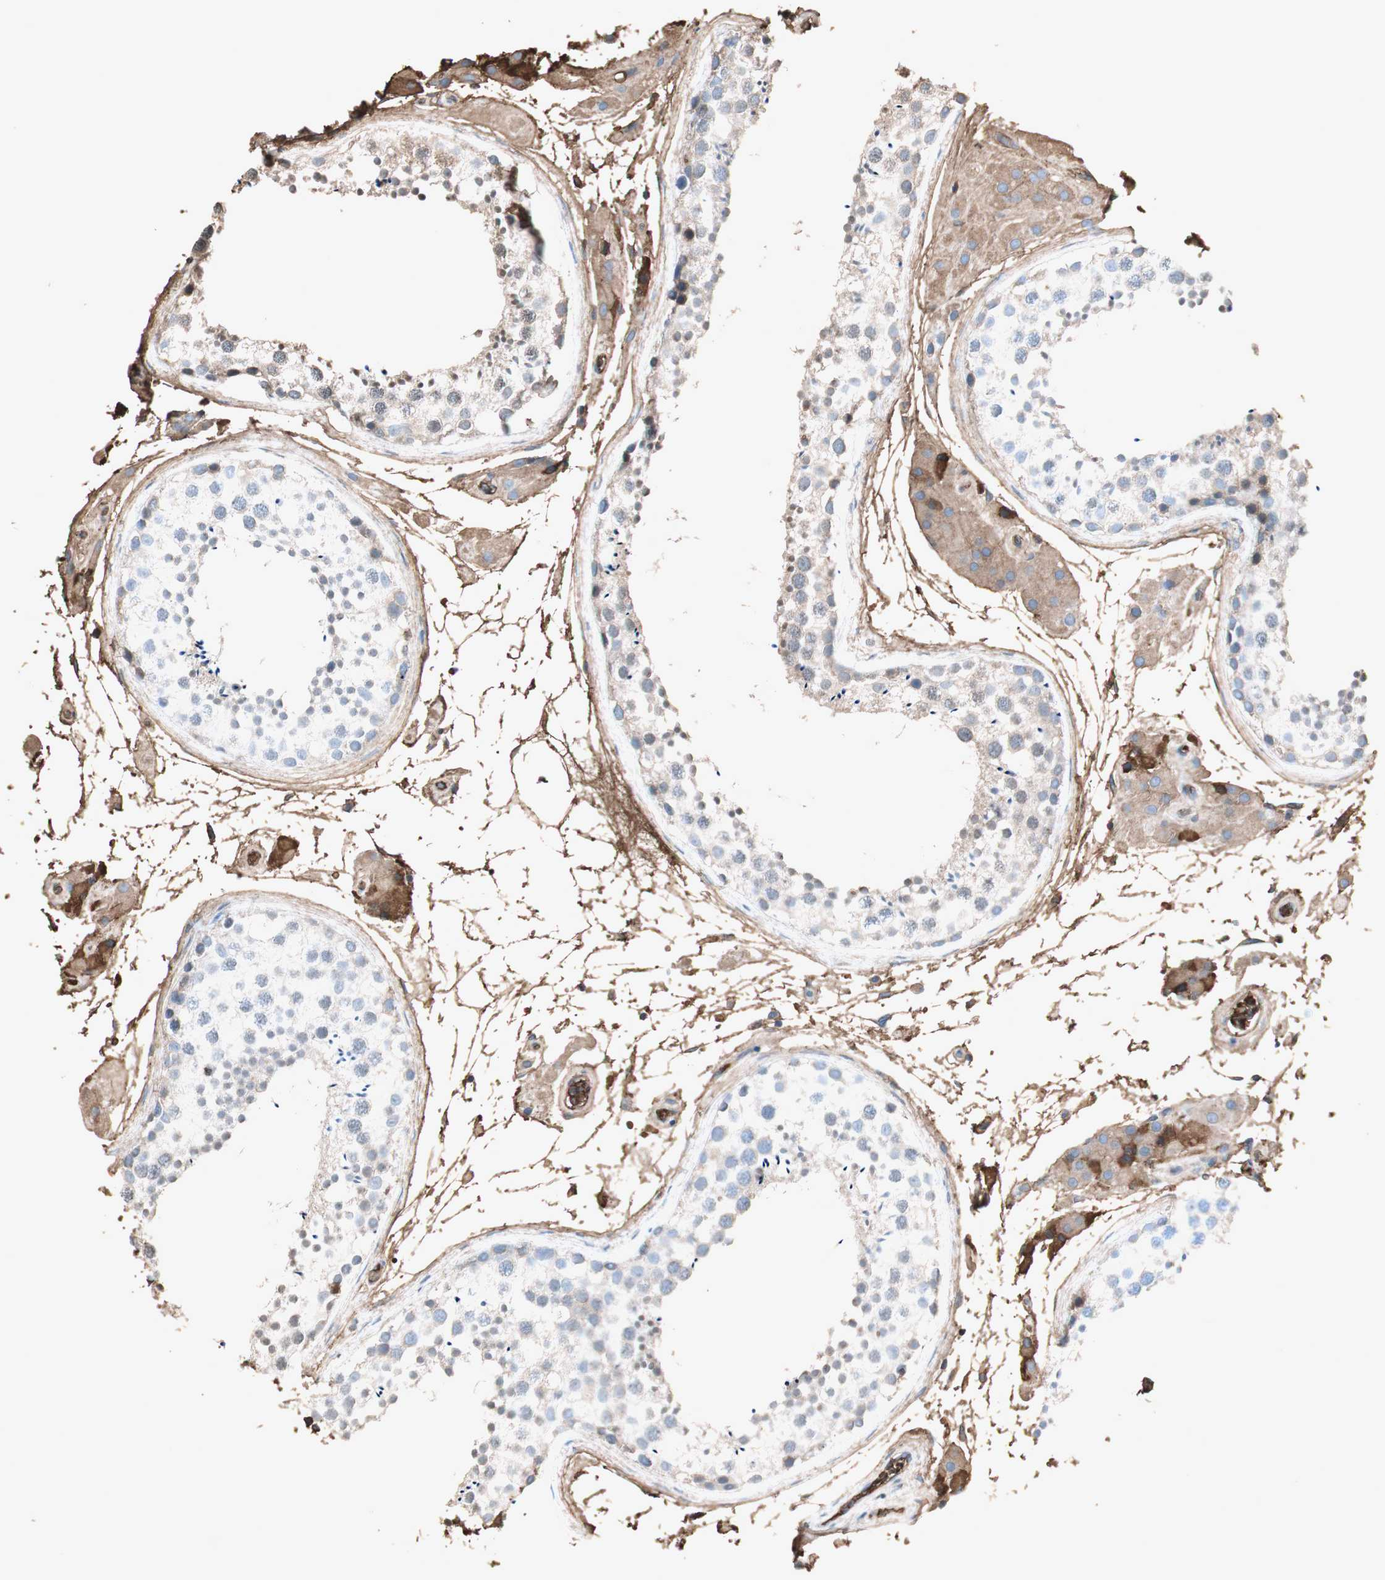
{"staining": {"intensity": "weak", "quantity": "25%-75%", "location": "cytoplasmic/membranous"}, "tissue": "testis", "cell_type": "Cells in seminiferous ducts", "image_type": "normal", "snomed": [{"axis": "morphology", "description": "Normal tissue, NOS"}, {"axis": "topography", "description": "Testis"}], "caption": "Protein staining demonstrates weak cytoplasmic/membranous positivity in approximately 25%-75% of cells in seminiferous ducts in normal testis.", "gene": "MMP14", "patient": {"sex": "male", "age": 46}}